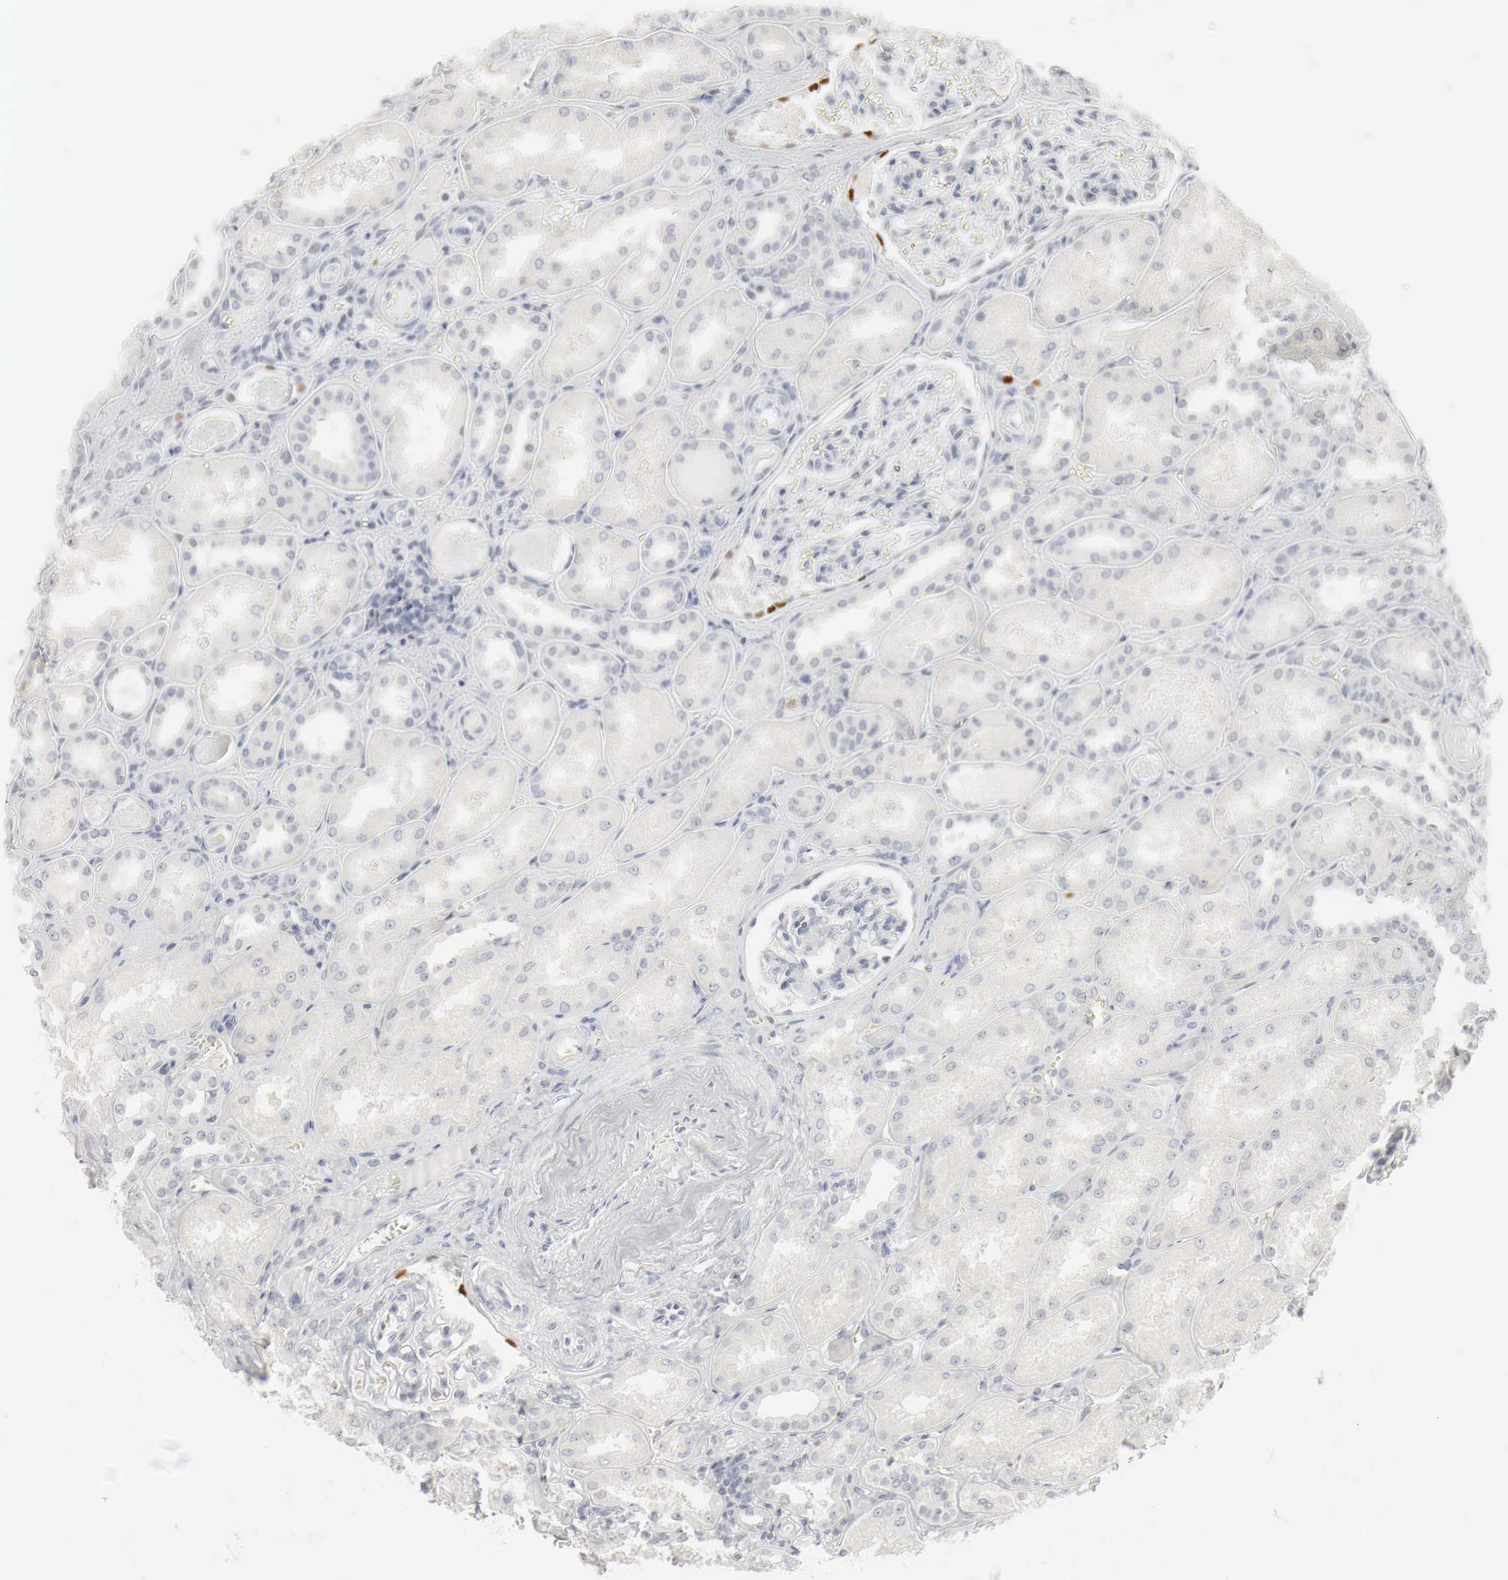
{"staining": {"intensity": "negative", "quantity": "none", "location": "none"}, "tissue": "kidney", "cell_type": "Cells in glomeruli", "image_type": "normal", "snomed": [{"axis": "morphology", "description": "Normal tissue, NOS"}, {"axis": "topography", "description": "Kidney"}], "caption": "Immunohistochemistry histopathology image of unremarkable kidney: kidney stained with DAB (3,3'-diaminobenzidine) exhibits no significant protein staining in cells in glomeruli. (DAB IHC, high magnification).", "gene": "TP63", "patient": {"sex": "male", "age": 61}}